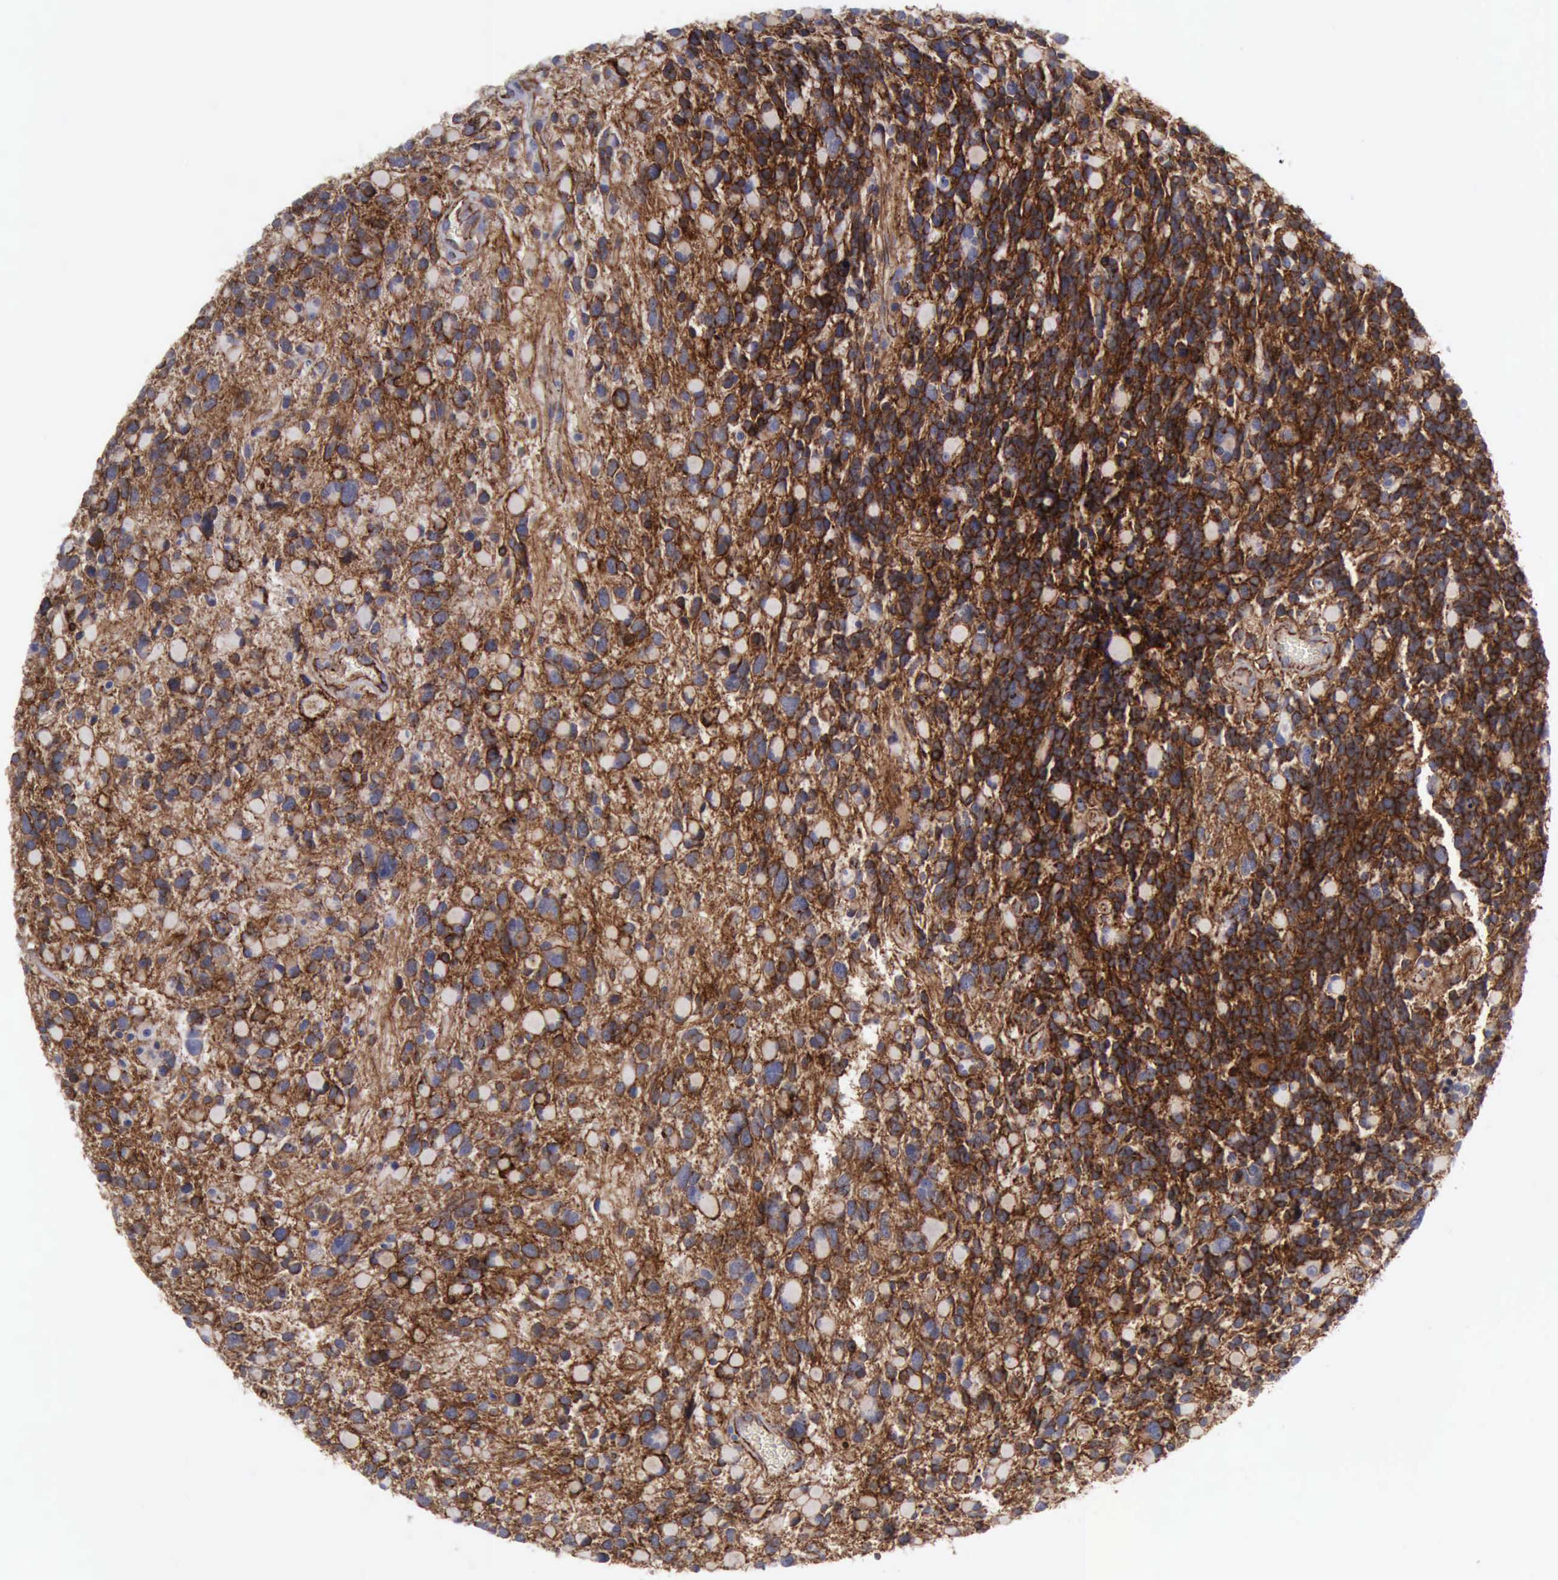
{"staining": {"intensity": "strong", "quantity": ">75%", "location": "cytoplasmic/membranous"}, "tissue": "glioma", "cell_type": "Tumor cells", "image_type": "cancer", "snomed": [{"axis": "morphology", "description": "Glioma, malignant, High grade"}, {"axis": "topography", "description": "Brain"}], "caption": "Glioma tissue exhibits strong cytoplasmic/membranous positivity in approximately >75% of tumor cells", "gene": "CDH2", "patient": {"sex": "female", "age": 37}}